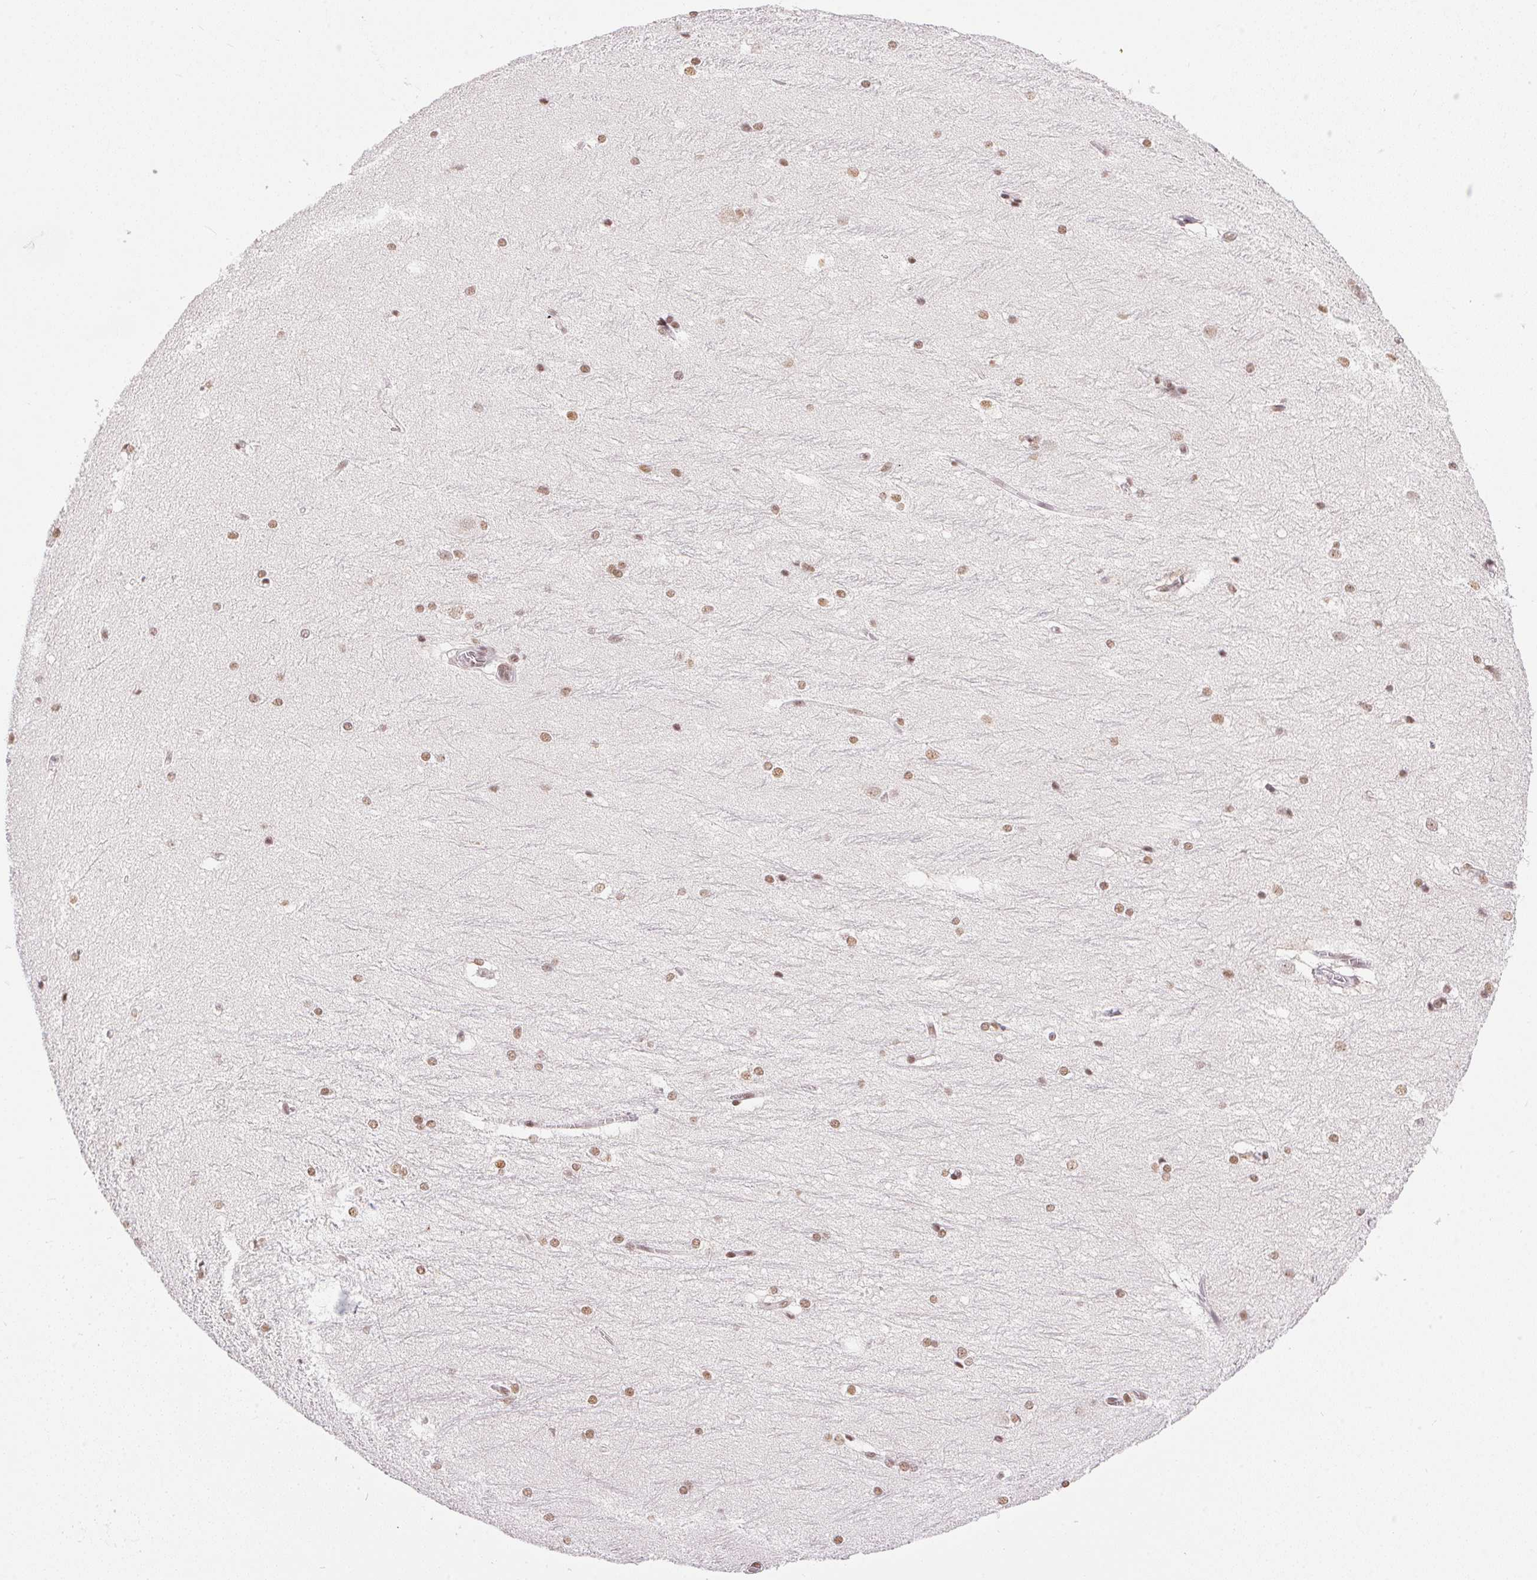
{"staining": {"intensity": "moderate", "quantity": "25%-75%", "location": "nuclear"}, "tissue": "hippocampus", "cell_type": "Glial cells", "image_type": "normal", "snomed": [{"axis": "morphology", "description": "Normal tissue, NOS"}, {"axis": "topography", "description": "Cerebral cortex"}, {"axis": "topography", "description": "Hippocampus"}], "caption": "Protein analysis of normal hippocampus reveals moderate nuclear positivity in about 25%-75% of glial cells.", "gene": "NFE2L1", "patient": {"sex": "female", "age": 19}}